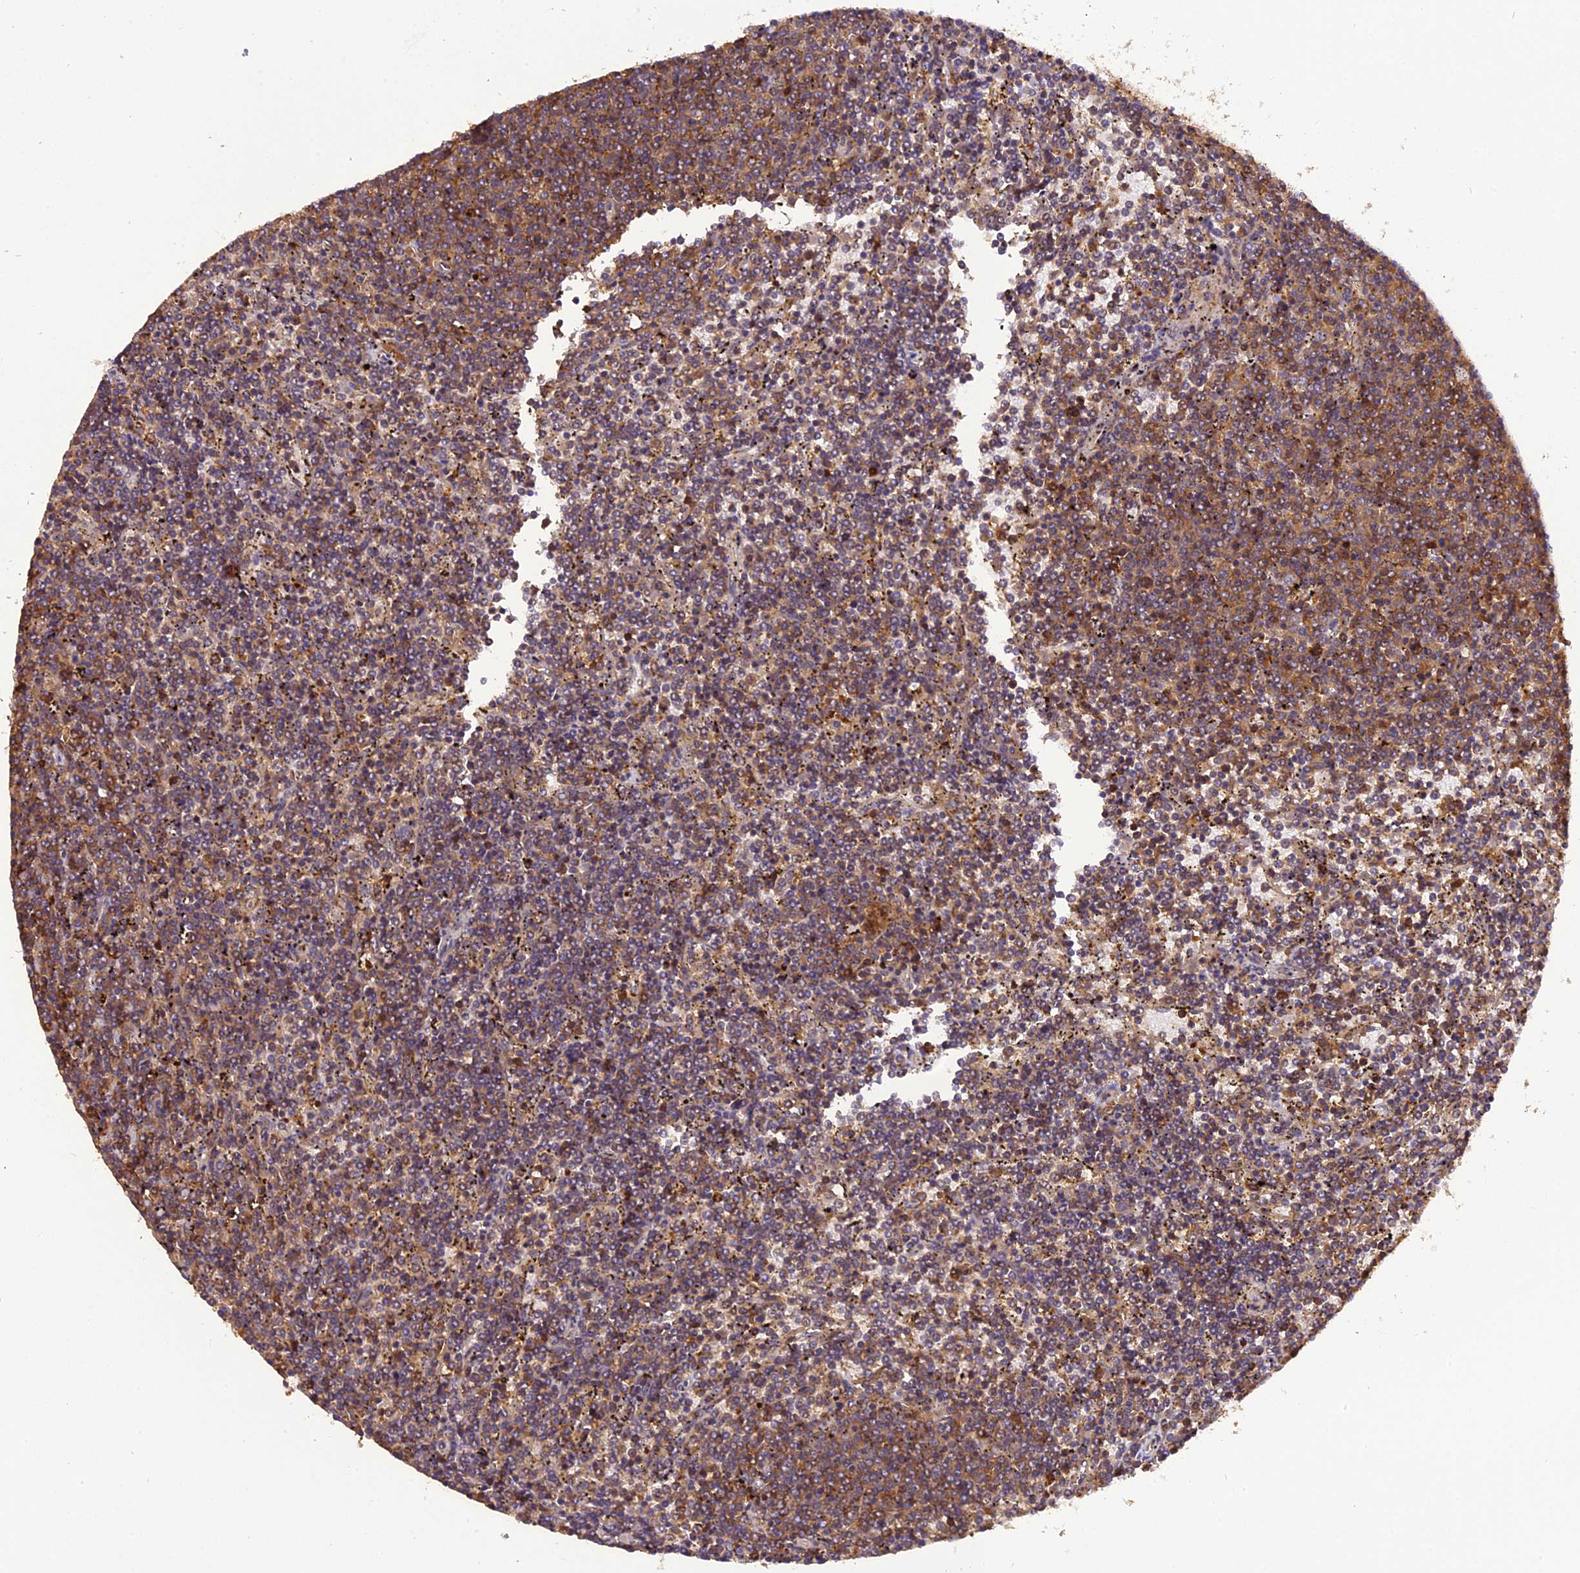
{"staining": {"intensity": "moderate", "quantity": "25%-75%", "location": "cytoplasmic/membranous"}, "tissue": "lymphoma", "cell_type": "Tumor cells", "image_type": "cancer", "snomed": [{"axis": "morphology", "description": "Malignant lymphoma, non-Hodgkin's type, Low grade"}, {"axis": "topography", "description": "Spleen"}], "caption": "Immunohistochemistry (DAB) staining of human lymphoma reveals moderate cytoplasmic/membranous protein positivity in approximately 25%-75% of tumor cells.", "gene": "STOML1", "patient": {"sex": "female", "age": 50}}